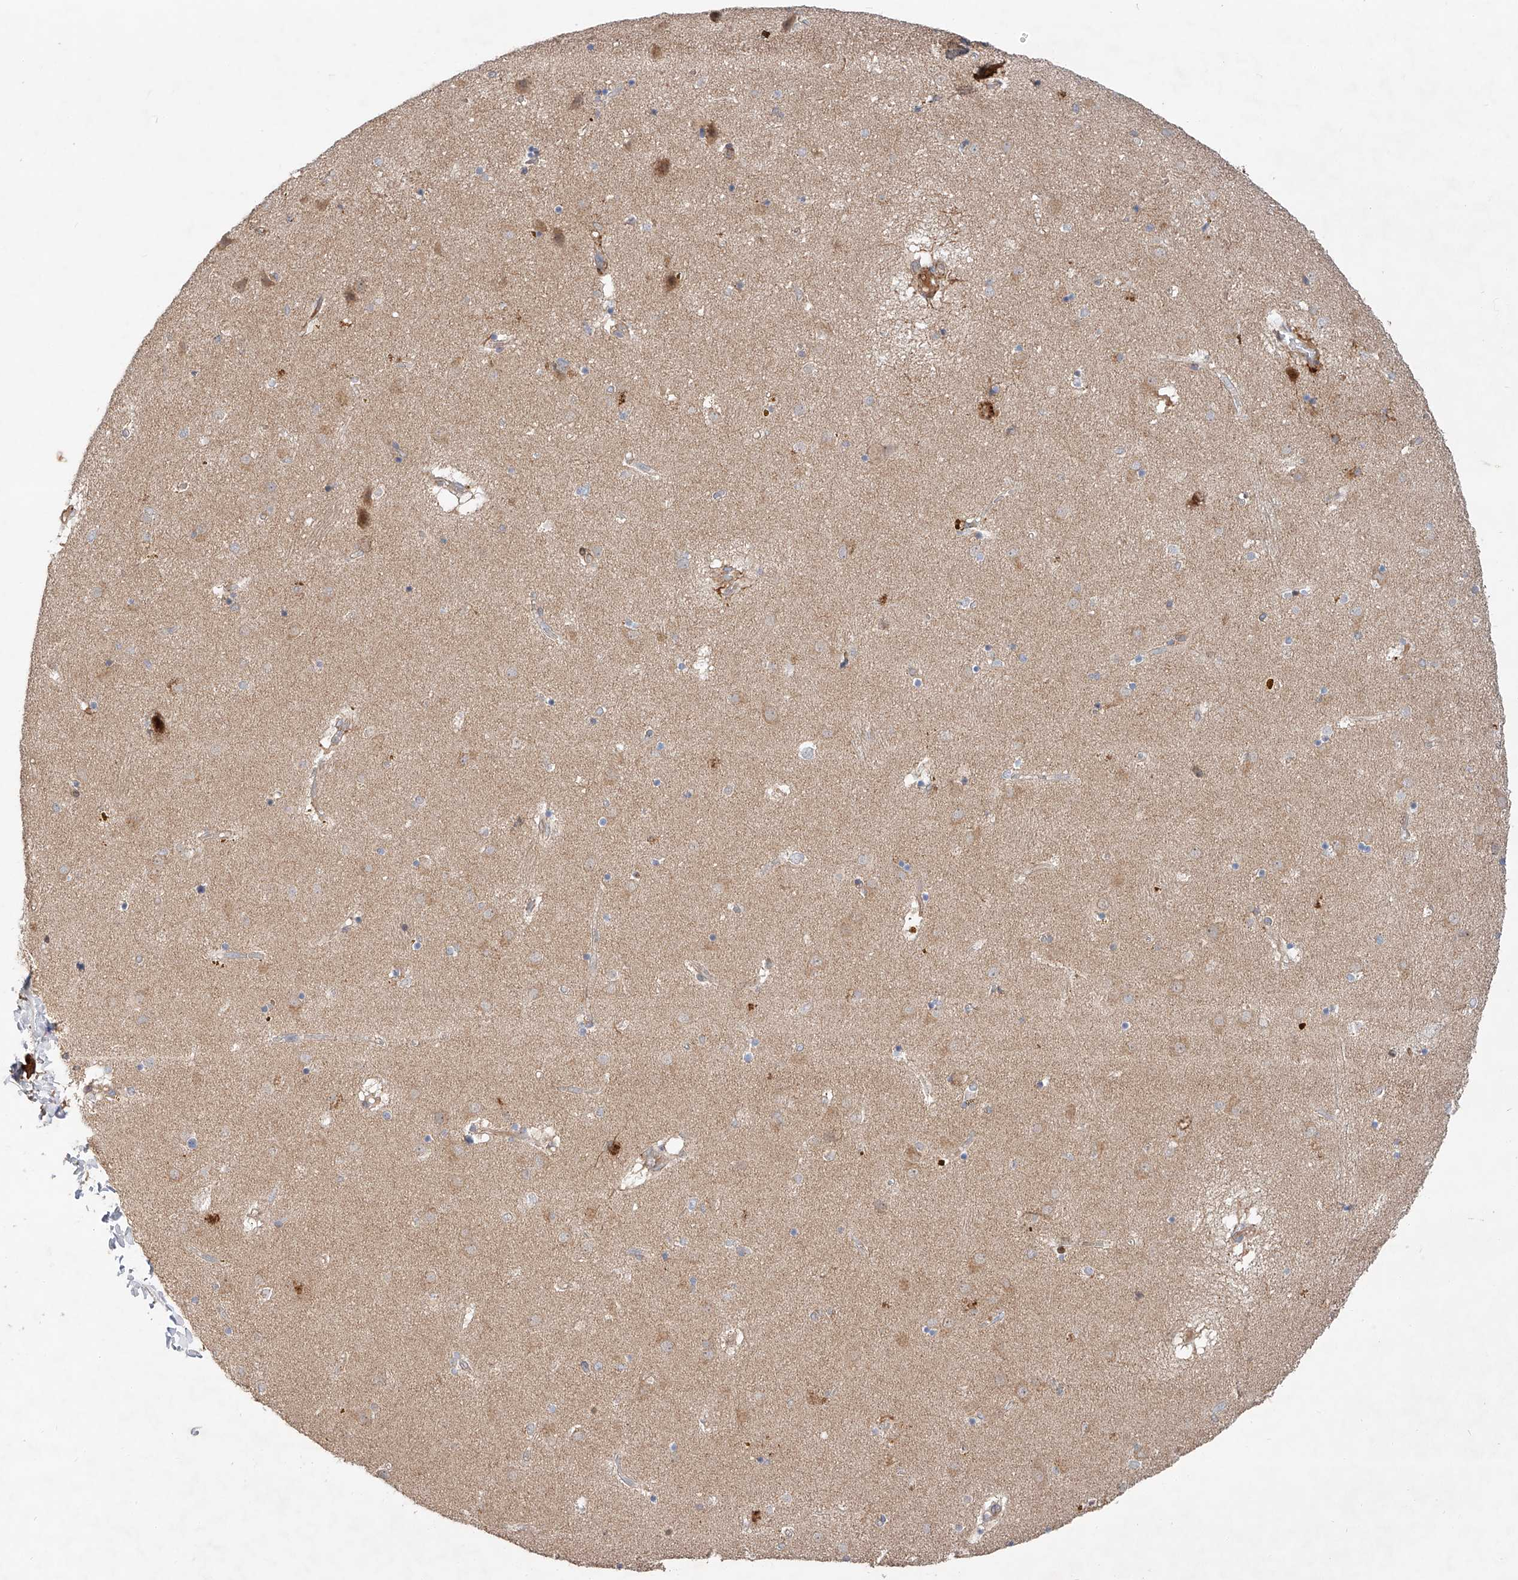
{"staining": {"intensity": "weak", "quantity": "<25%", "location": "cytoplasmic/membranous"}, "tissue": "caudate", "cell_type": "Glial cells", "image_type": "normal", "snomed": [{"axis": "morphology", "description": "Normal tissue, NOS"}, {"axis": "topography", "description": "Lateral ventricle wall"}], "caption": "Histopathology image shows no significant protein expression in glial cells of unremarkable caudate. The staining is performed using DAB (3,3'-diaminobenzidine) brown chromogen with nuclei counter-stained in using hematoxylin.", "gene": "USF3", "patient": {"sex": "male", "age": 70}}